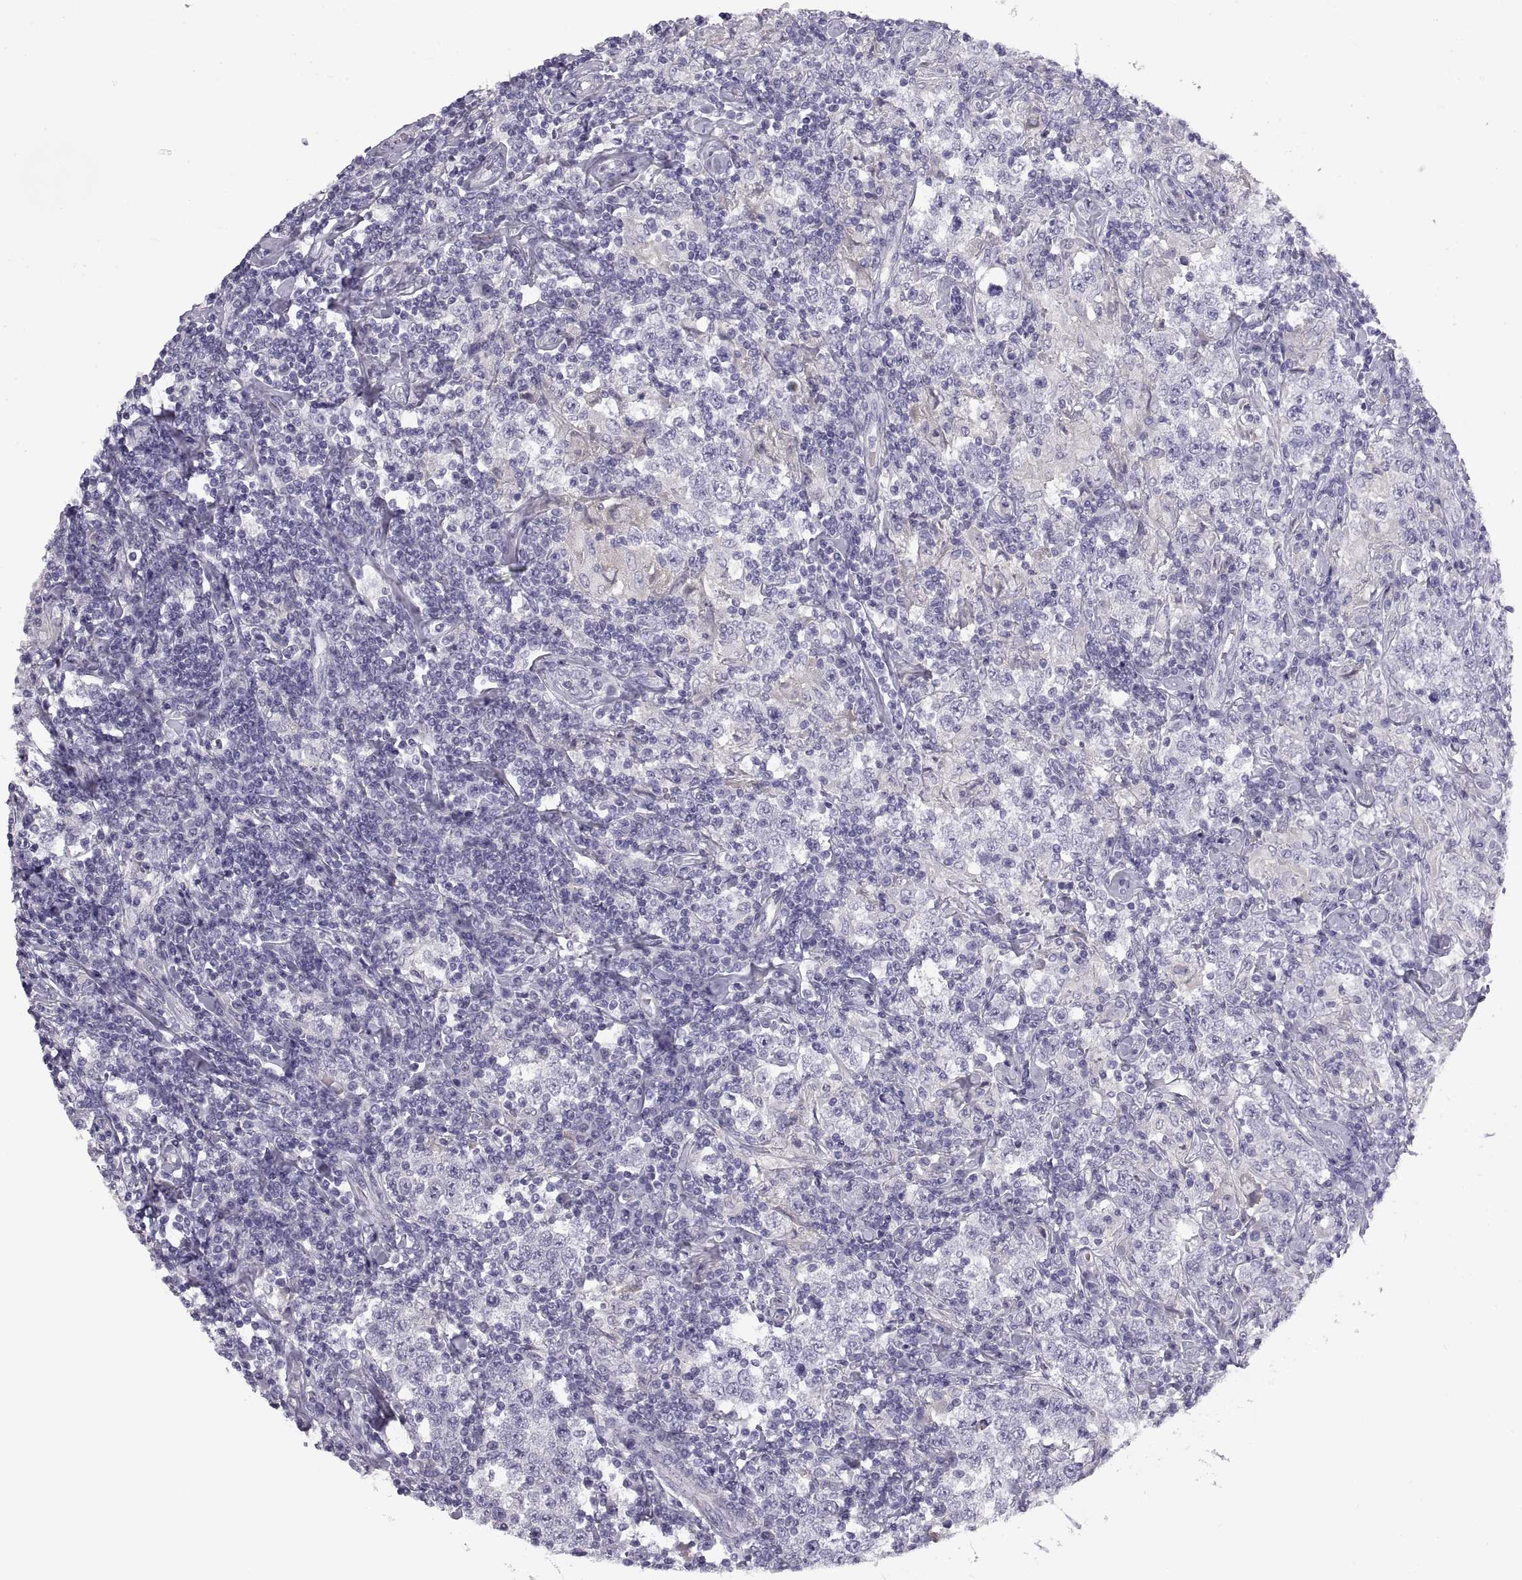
{"staining": {"intensity": "negative", "quantity": "none", "location": "none"}, "tissue": "testis cancer", "cell_type": "Tumor cells", "image_type": "cancer", "snomed": [{"axis": "morphology", "description": "Seminoma, NOS"}, {"axis": "morphology", "description": "Carcinoma, Embryonal, NOS"}, {"axis": "topography", "description": "Testis"}], "caption": "This is a micrograph of immunohistochemistry staining of testis cancer, which shows no staining in tumor cells.", "gene": "CRYBB3", "patient": {"sex": "male", "age": 41}}